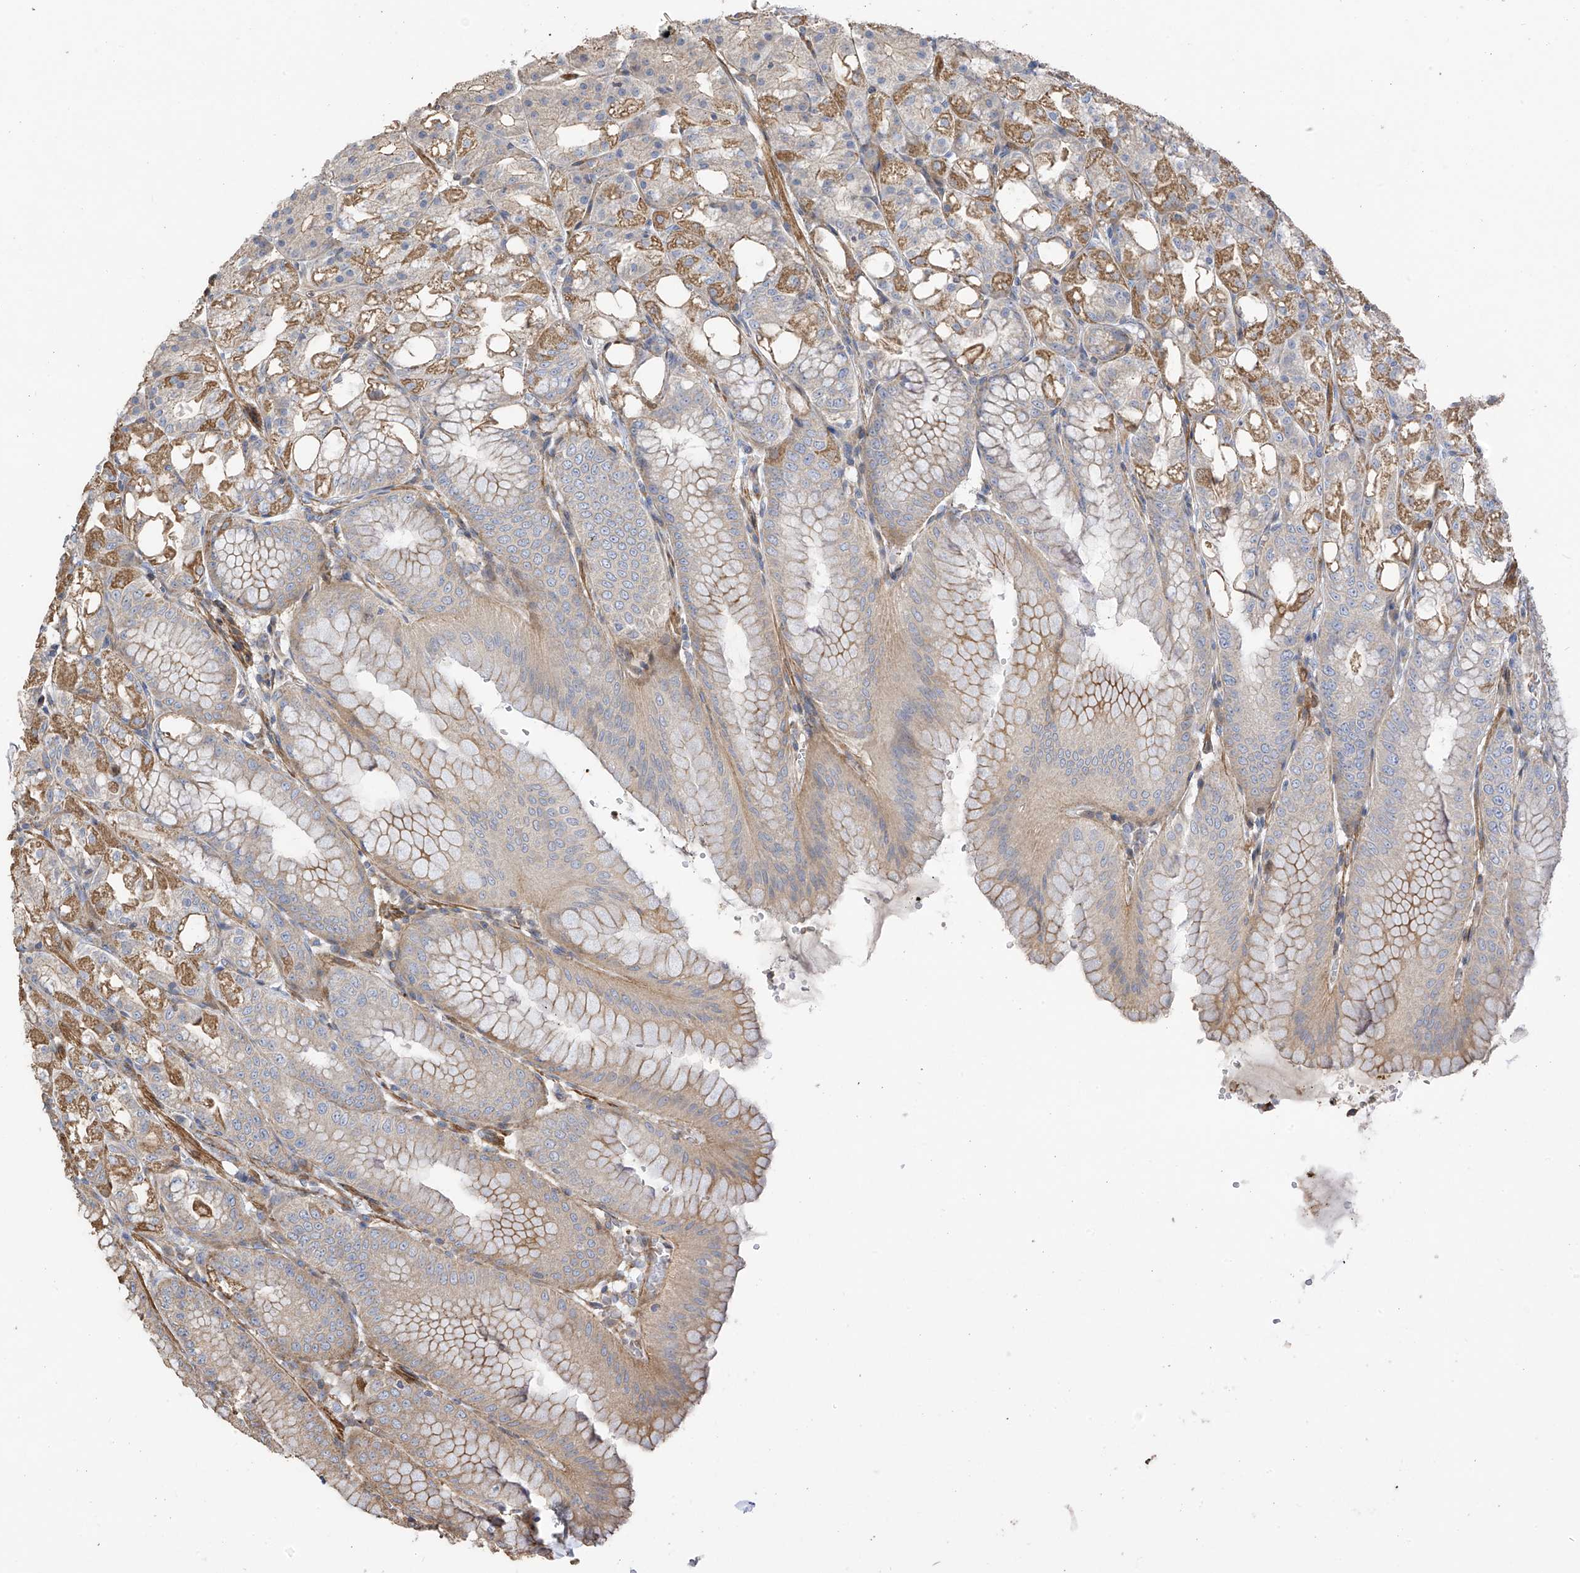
{"staining": {"intensity": "moderate", "quantity": "25%-75%", "location": "cytoplasmic/membranous"}, "tissue": "stomach", "cell_type": "Glandular cells", "image_type": "normal", "snomed": [{"axis": "morphology", "description": "Normal tissue, NOS"}, {"axis": "topography", "description": "Stomach, lower"}], "caption": "The micrograph shows immunohistochemical staining of benign stomach. There is moderate cytoplasmic/membranous expression is seen in about 25%-75% of glandular cells.", "gene": "SLC43A3", "patient": {"sex": "male", "age": 71}}